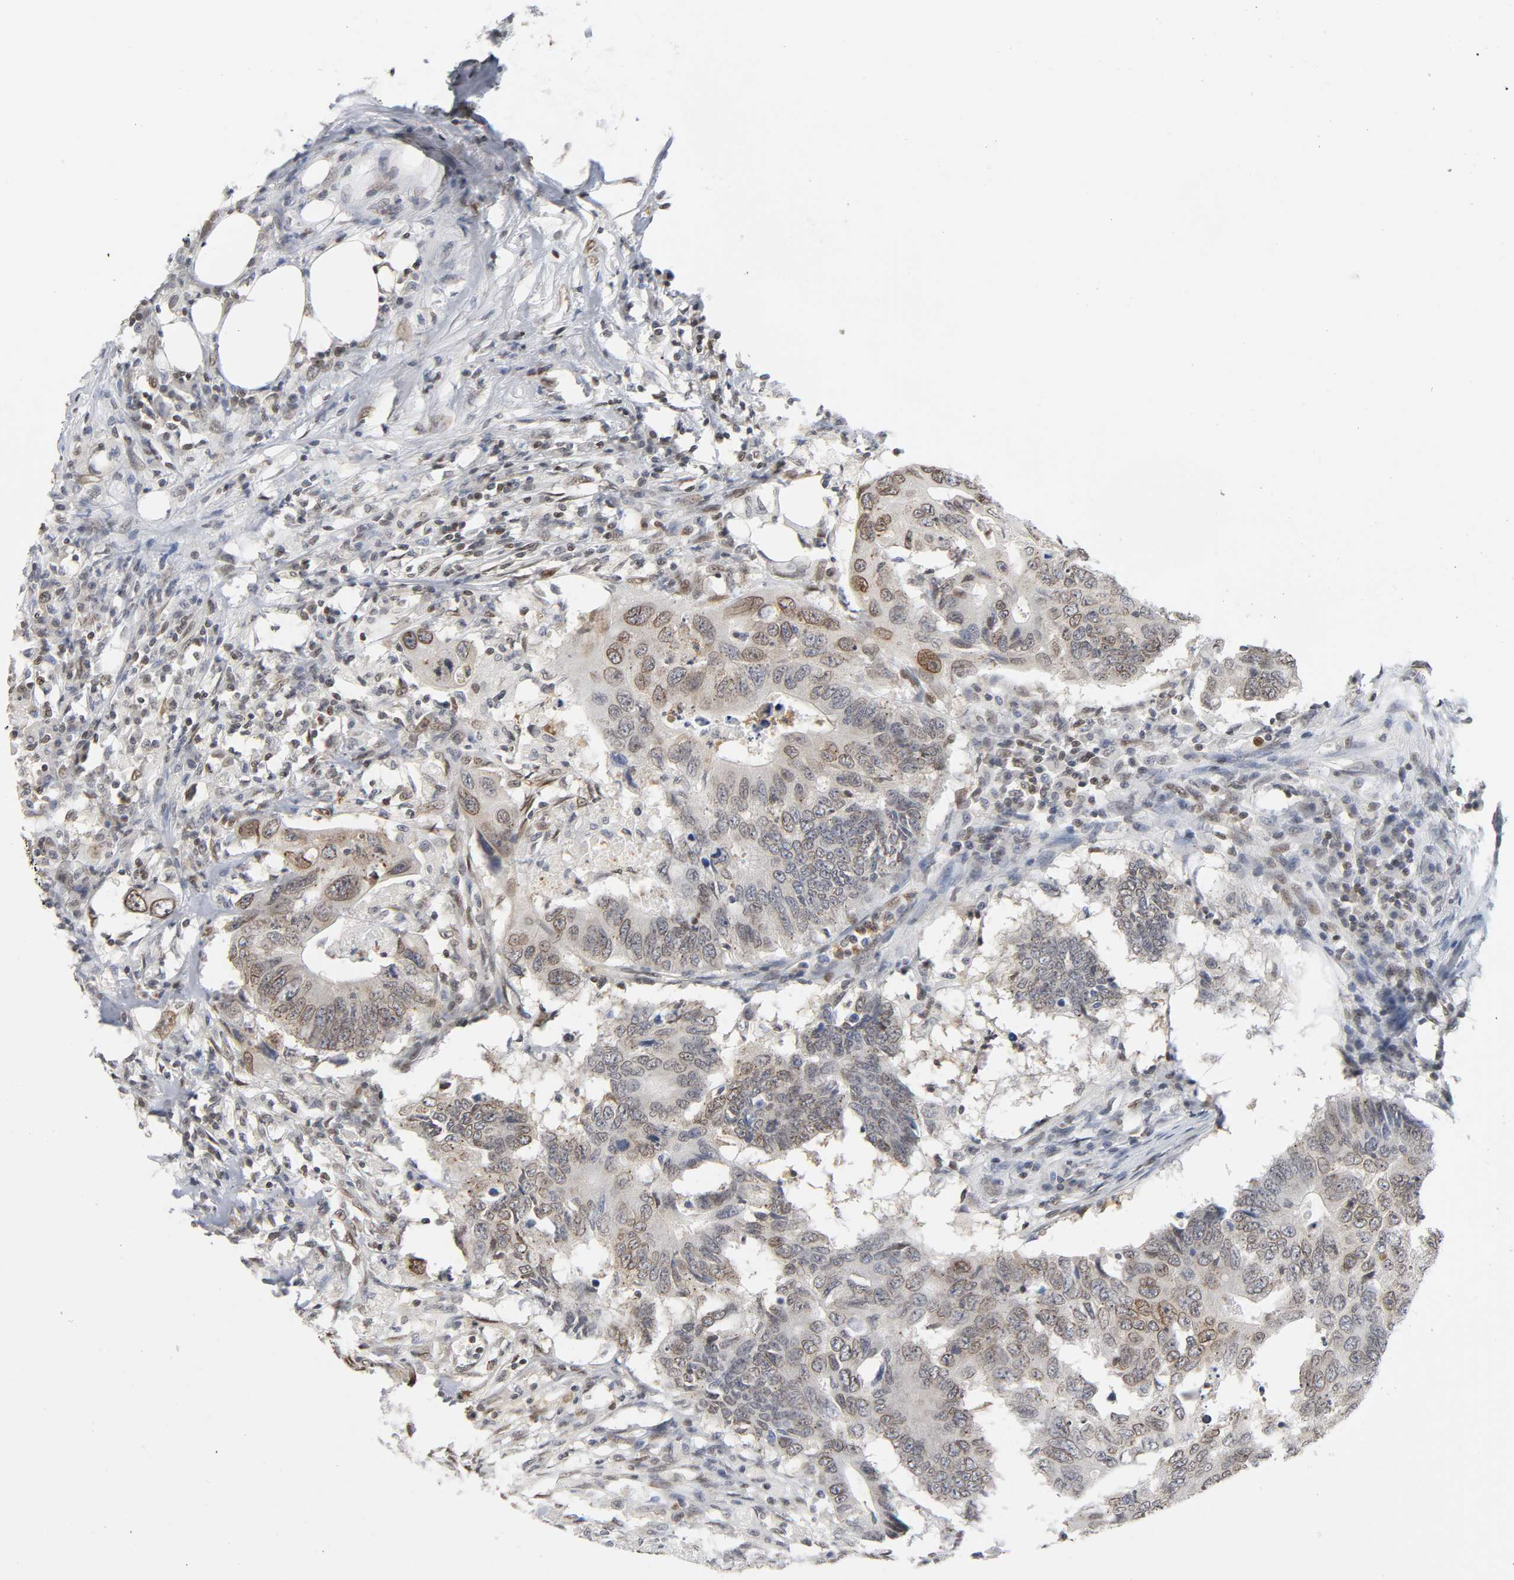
{"staining": {"intensity": "weak", "quantity": ">75%", "location": "nuclear"}, "tissue": "colorectal cancer", "cell_type": "Tumor cells", "image_type": "cancer", "snomed": [{"axis": "morphology", "description": "Adenocarcinoma, NOS"}, {"axis": "topography", "description": "Colon"}], "caption": "Immunohistochemical staining of human colorectal cancer reveals weak nuclear protein positivity in approximately >75% of tumor cells.", "gene": "SUMO1", "patient": {"sex": "male", "age": 71}}